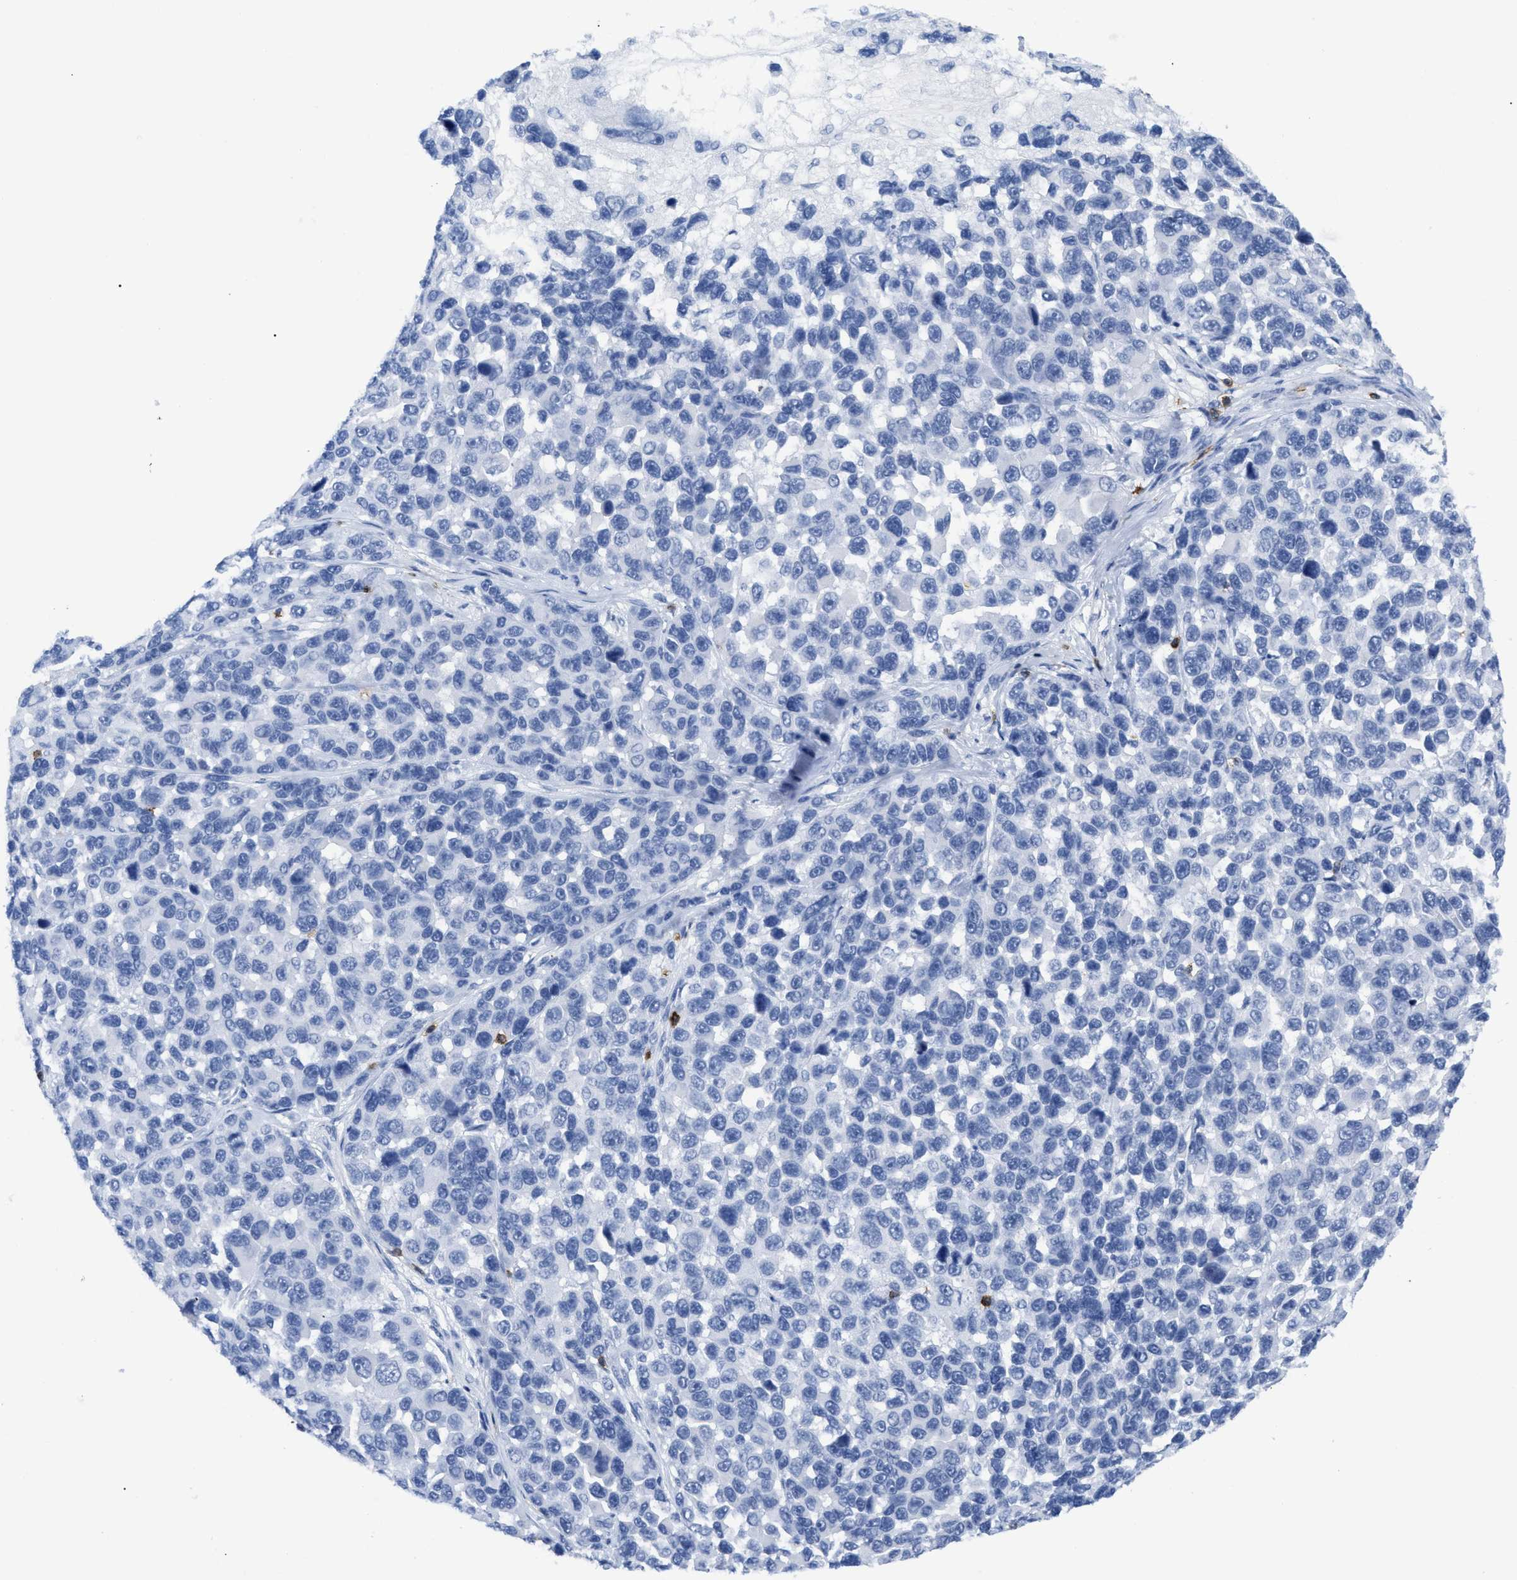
{"staining": {"intensity": "negative", "quantity": "none", "location": "none"}, "tissue": "melanoma", "cell_type": "Tumor cells", "image_type": "cancer", "snomed": [{"axis": "morphology", "description": "Malignant melanoma, NOS"}, {"axis": "topography", "description": "Skin"}], "caption": "Melanoma was stained to show a protein in brown. There is no significant positivity in tumor cells. The staining was performed using DAB to visualize the protein expression in brown, while the nuclei were stained in blue with hematoxylin (Magnification: 20x).", "gene": "CD5", "patient": {"sex": "male", "age": 53}}